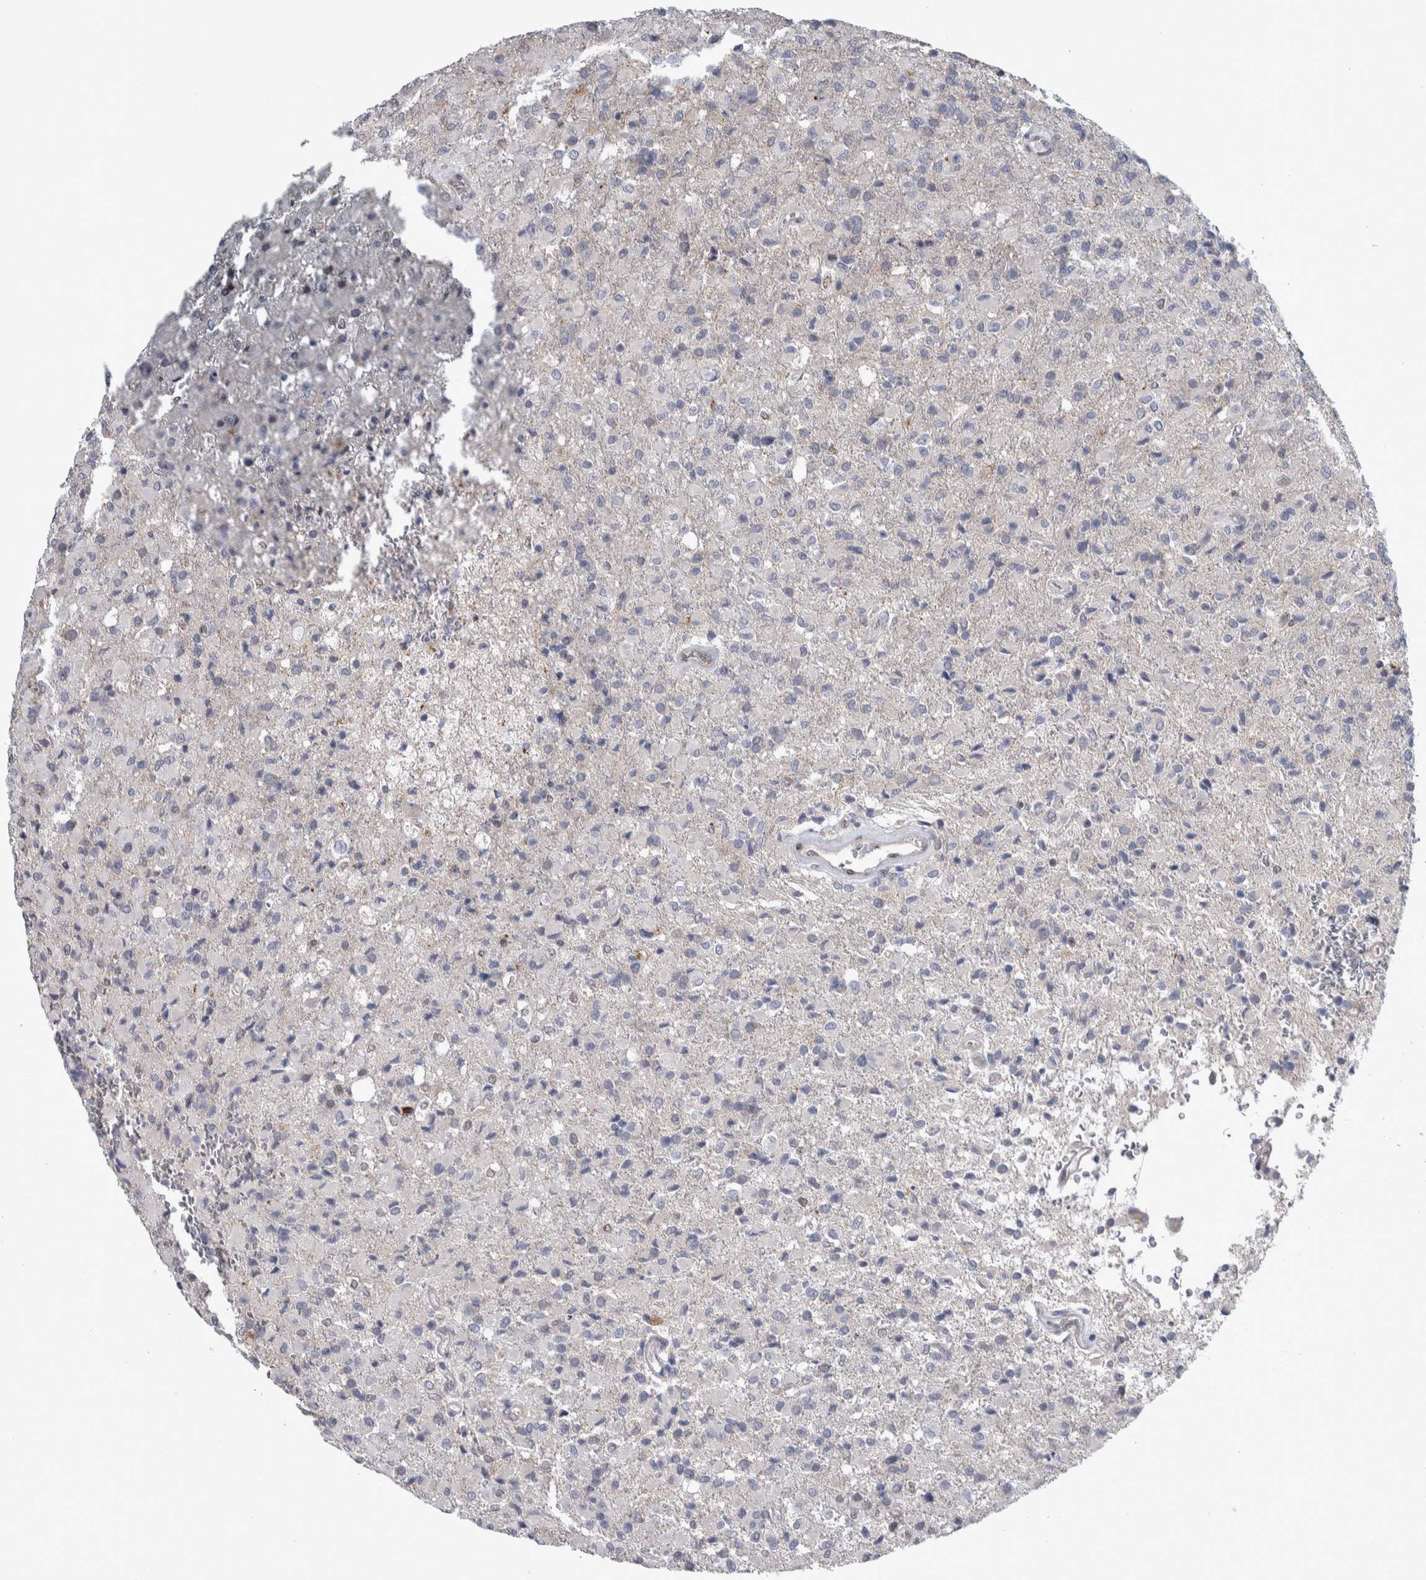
{"staining": {"intensity": "negative", "quantity": "none", "location": "none"}, "tissue": "glioma", "cell_type": "Tumor cells", "image_type": "cancer", "snomed": [{"axis": "morphology", "description": "Glioma, malignant, High grade"}, {"axis": "topography", "description": "Brain"}], "caption": "High magnification brightfield microscopy of malignant glioma (high-grade) stained with DAB (3,3'-diaminobenzidine) (brown) and counterstained with hematoxylin (blue): tumor cells show no significant expression.", "gene": "TAX1BP1", "patient": {"sex": "male", "age": 71}}